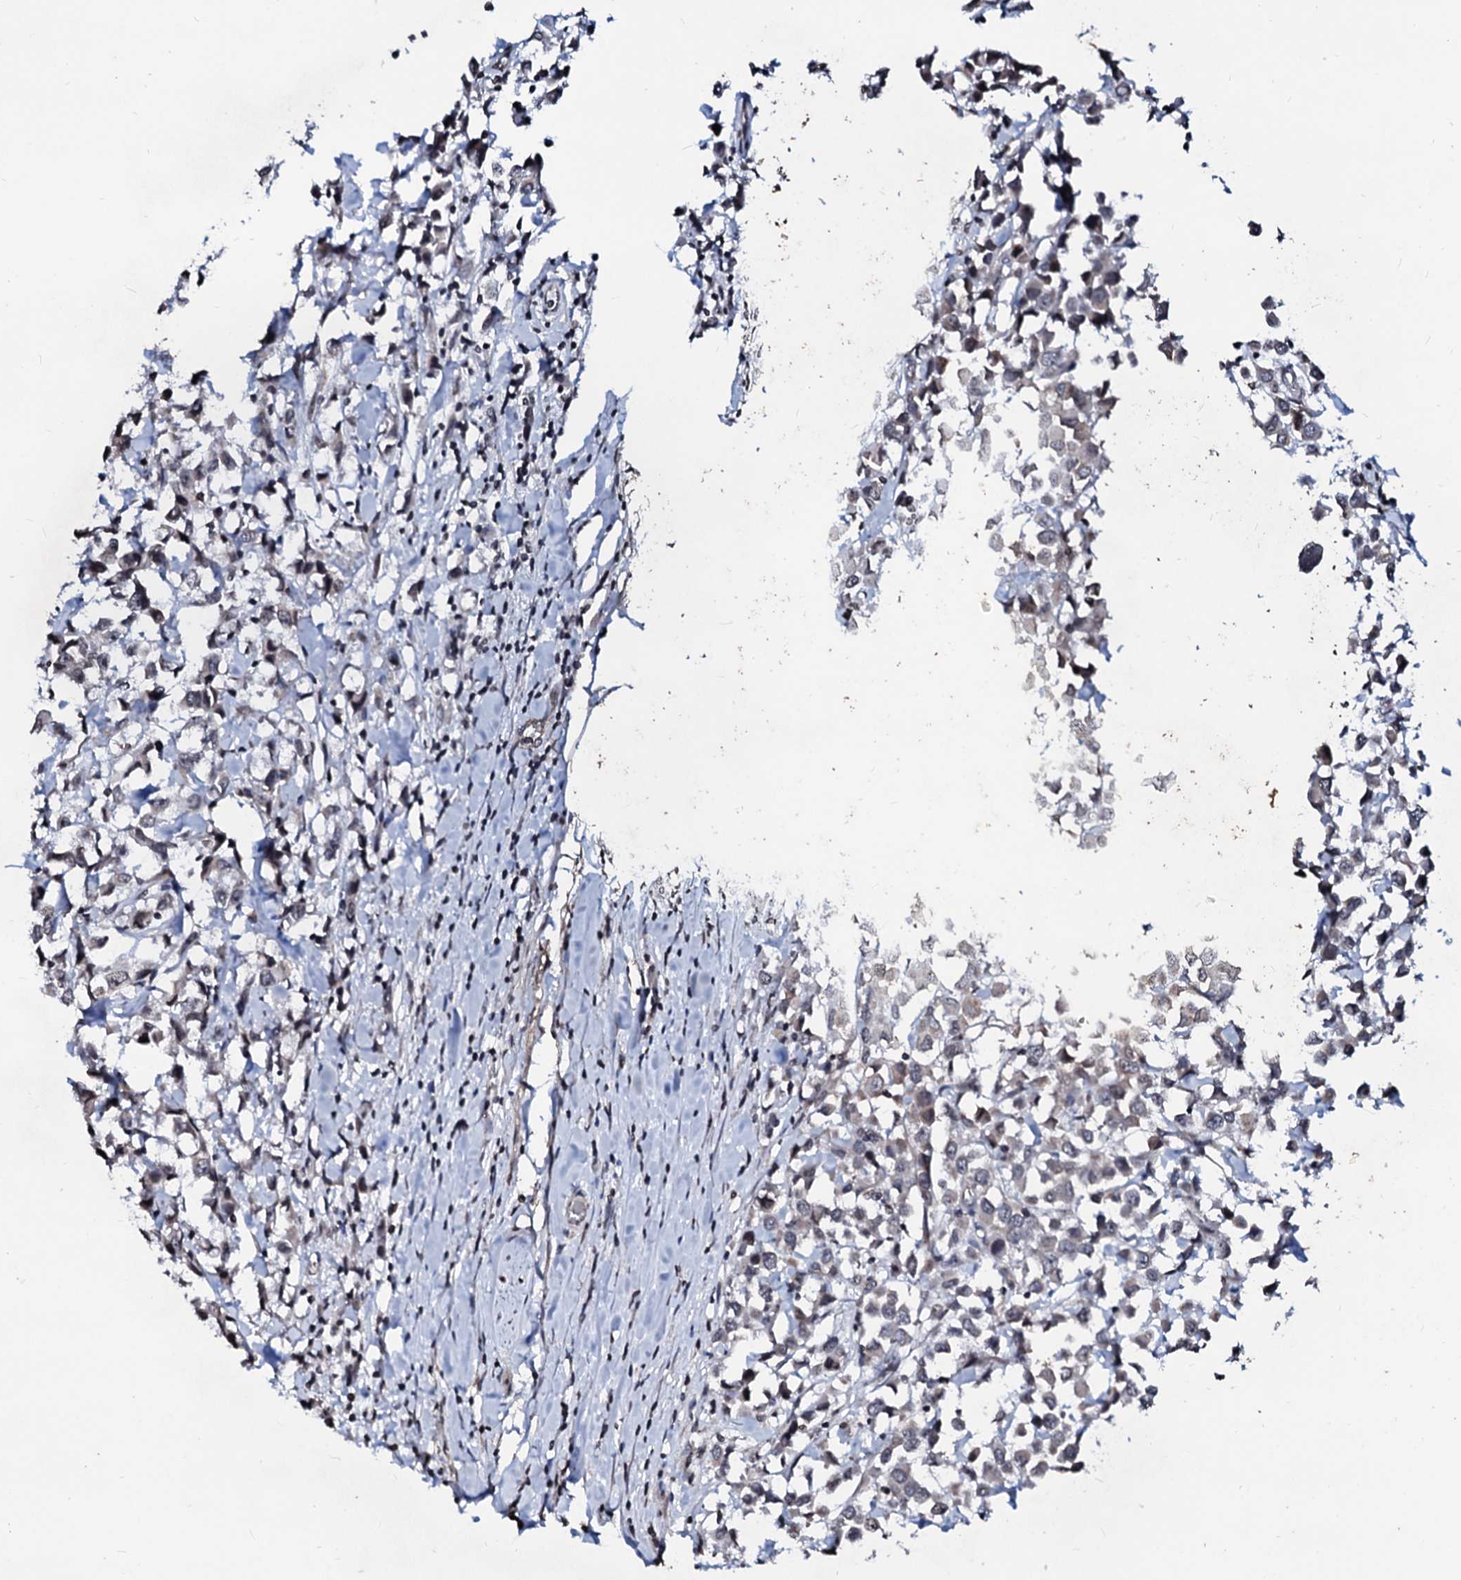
{"staining": {"intensity": "weak", "quantity": "25%-75%", "location": "cytoplasmic/membranous,nuclear"}, "tissue": "breast cancer", "cell_type": "Tumor cells", "image_type": "cancer", "snomed": [{"axis": "morphology", "description": "Duct carcinoma"}, {"axis": "topography", "description": "Breast"}], "caption": "Tumor cells show low levels of weak cytoplasmic/membranous and nuclear staining in approximately 25%-75% of cells in breast intraductal carcinoma.", "gene": "LSM11", "patient": {"sex": "female", "age": 61}}